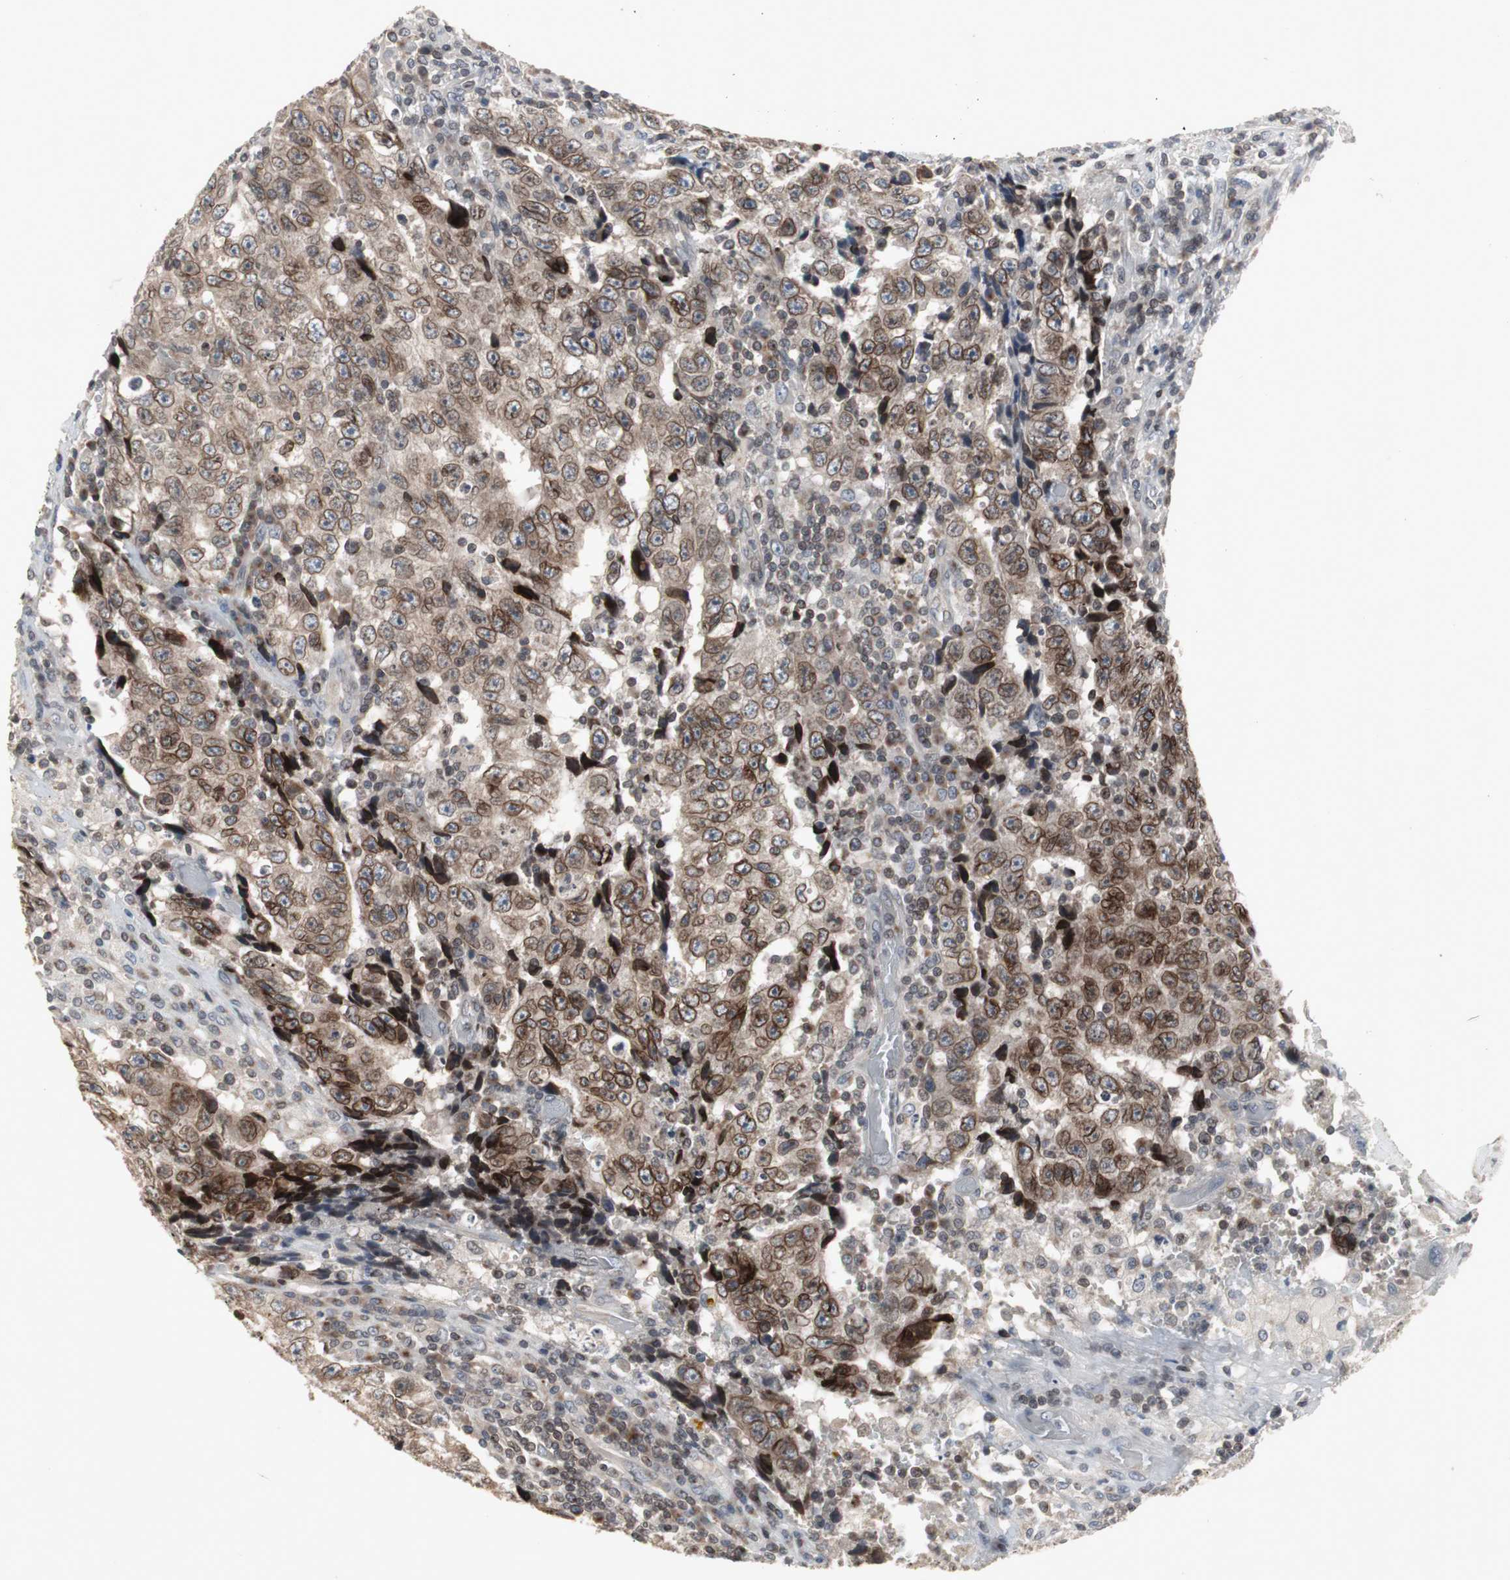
{"staining": {"intensity": "moderate", "quantity": ">75%", "location": "cytoplasmic/membranous,nuclear"}, "tissue": "testis cancer", "cell_type": "Tumor cells", "image_type": "cancer", "snomed": [{"axis": "morphology", "description": "Necrosis, NOS"}, {"axis": "morphology", "description": "Carcinoma, Embryonal, NOS"}, {"axis": "topography", "description": "Testis"}], "caption": "Immunohistochemistry (DAB (3,3'-diaminobenzidine)) staining of testis embryonal carcinoma exhibits moderate cytoplasmic/membranous and nuclear protein positivity in about >75% of tumor cells.", "gene": "ZNF396", "patient": {"sex": "male", "age": 19}}